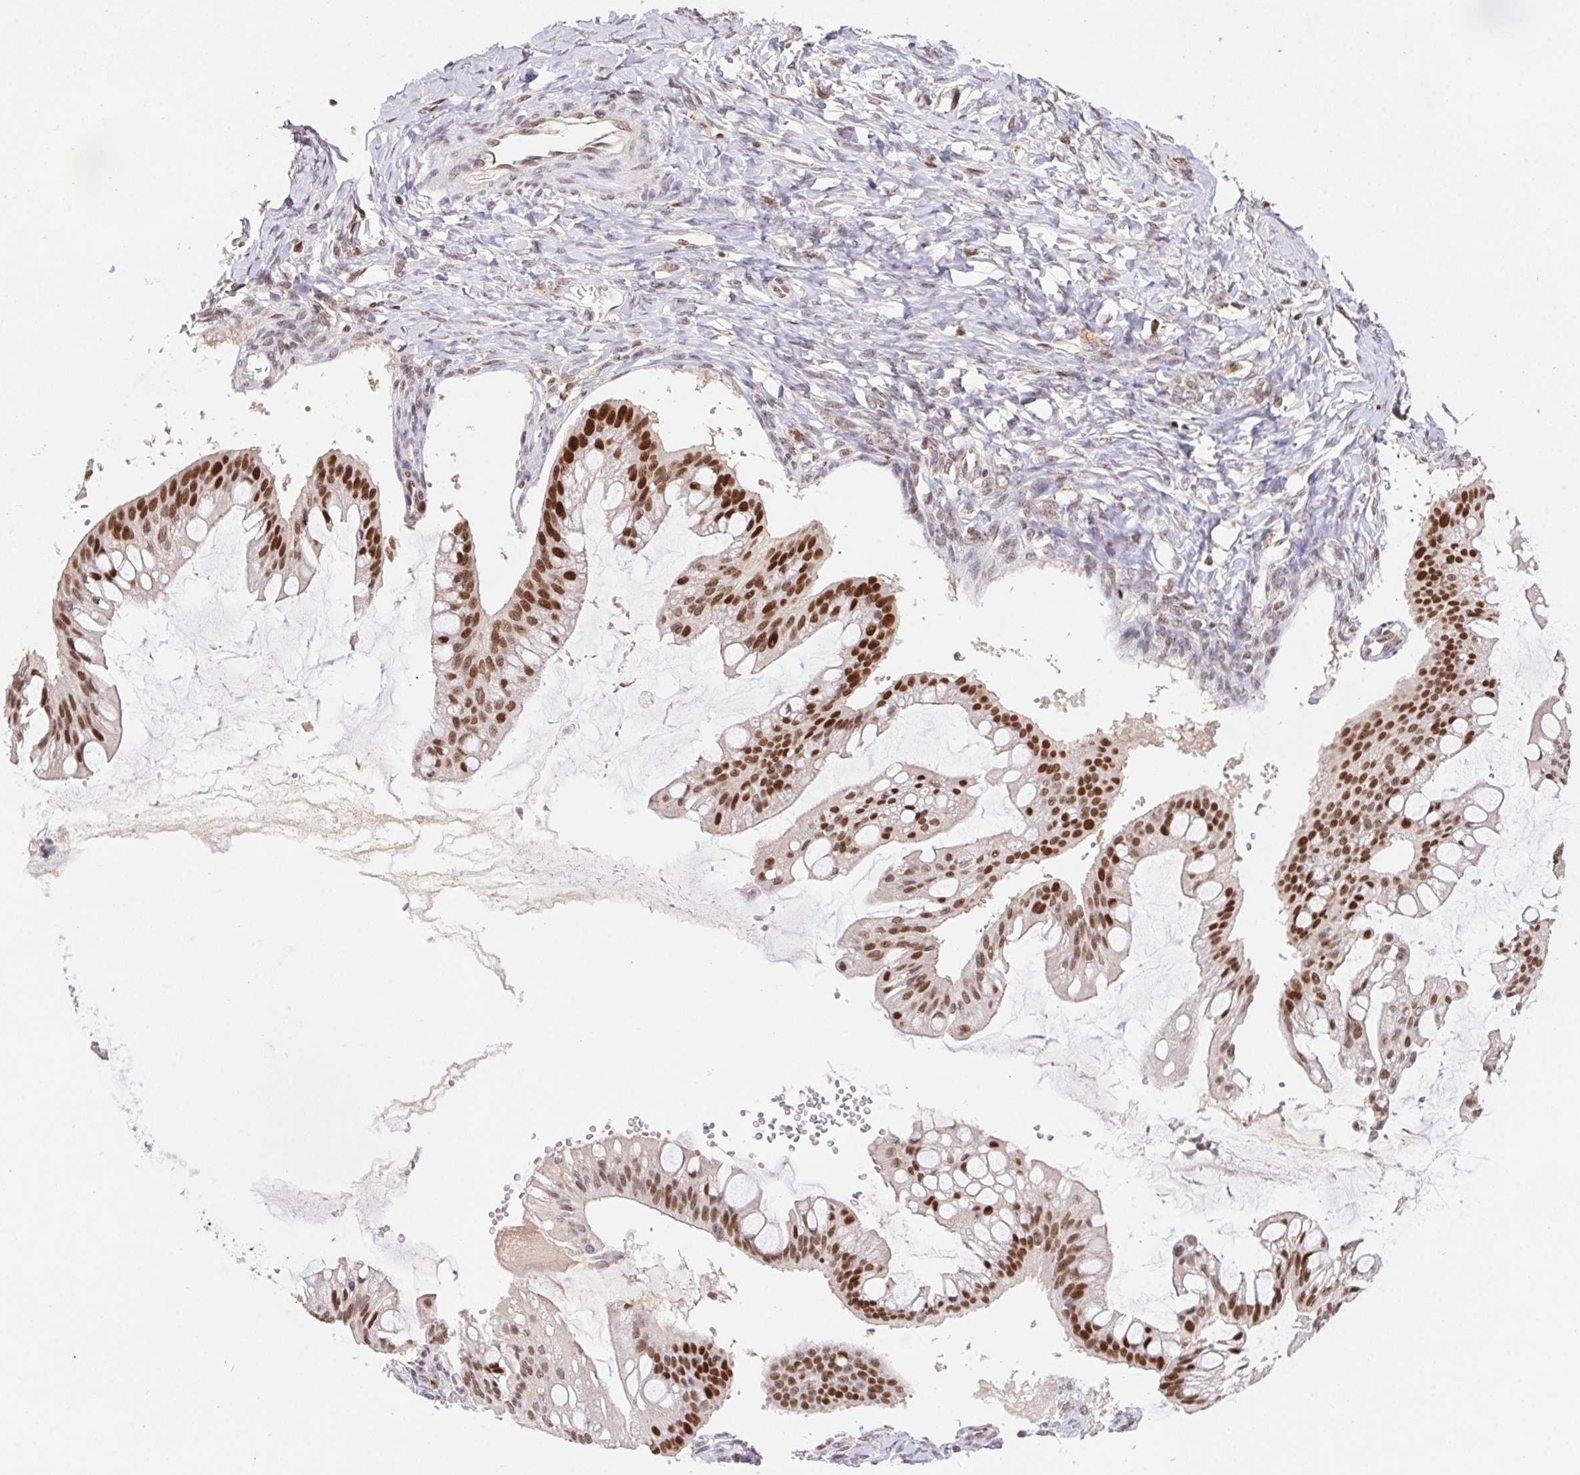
{"staining": {"intensity": "moderate", "quantity": ">75%", "location": "nuclear"}, "tissue": "ovarian cancer", "cell_type": "Tumor cells", "image_type": "cancer", "snomed": [{"axis": "morphology", "description": "Cystadenocarcinoma, mucinous, NOS"}, {"axis": "topography", "description": "Ovary"}], "caption": "Human ovarian mucinous cystadenocarcinoma stained with a brown dye reveals moderate nuclear positive staining in approximately >75% of tumor cells.", "gene": "POLD3", "patient": {"sex": "female", "age": 73}}